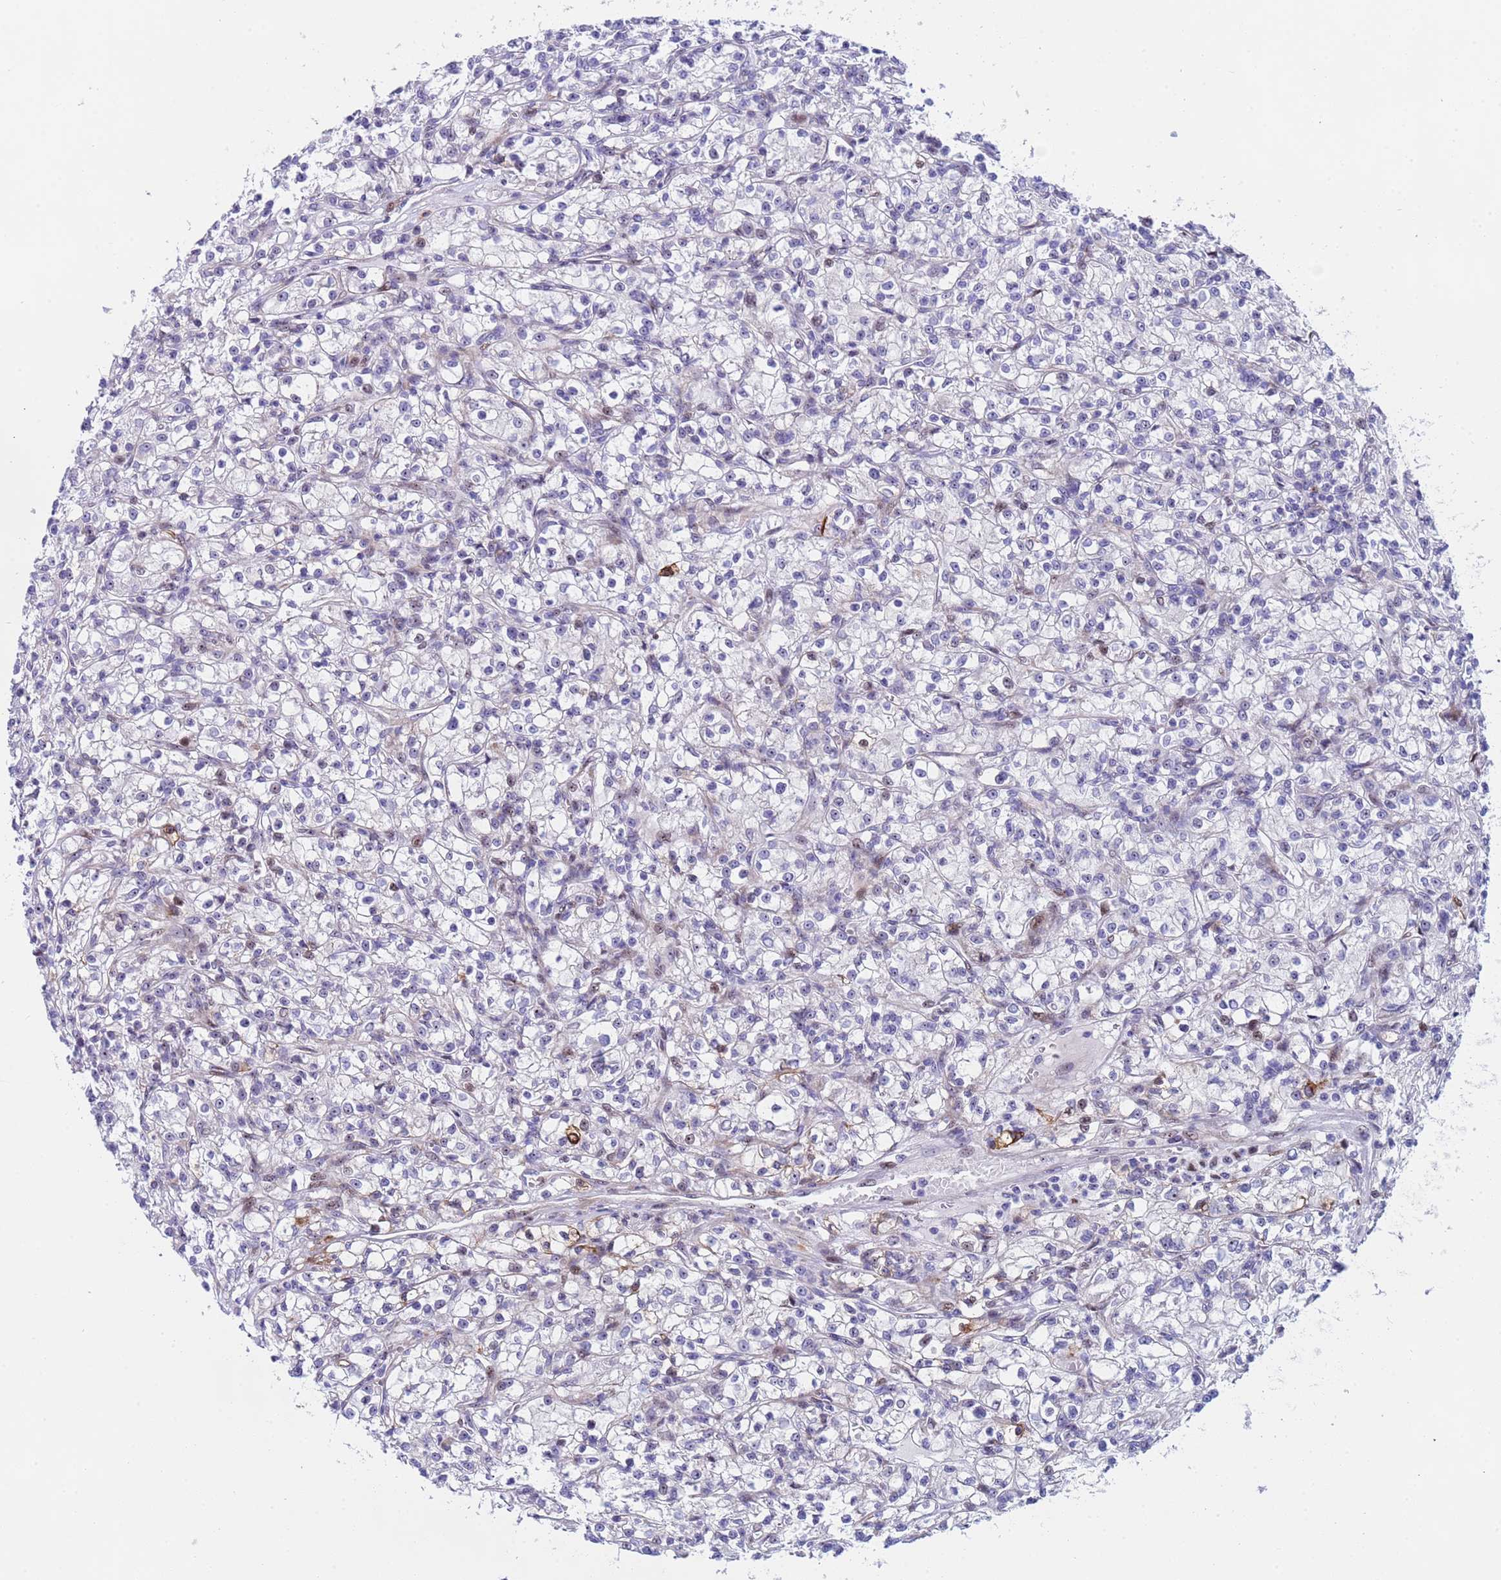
{"staining": {"intensity": "negative", "quantity": "none", "location": "none"}, "tissue": "renal cancer", "cell_type": "Tumor cells", "image_type": "cancer", "snomed": [{"axis": "morphology", "description": "Adenocarcinoma, NOS"}, {"axis": "topography", "description": "Kidney"}], "caption": "Protein analysis of renal cancer (adenocarcinoma) displays no significant expression in tumor cells.", "gene": "POP5", "patient": {"sex": "female", "age": 59}}